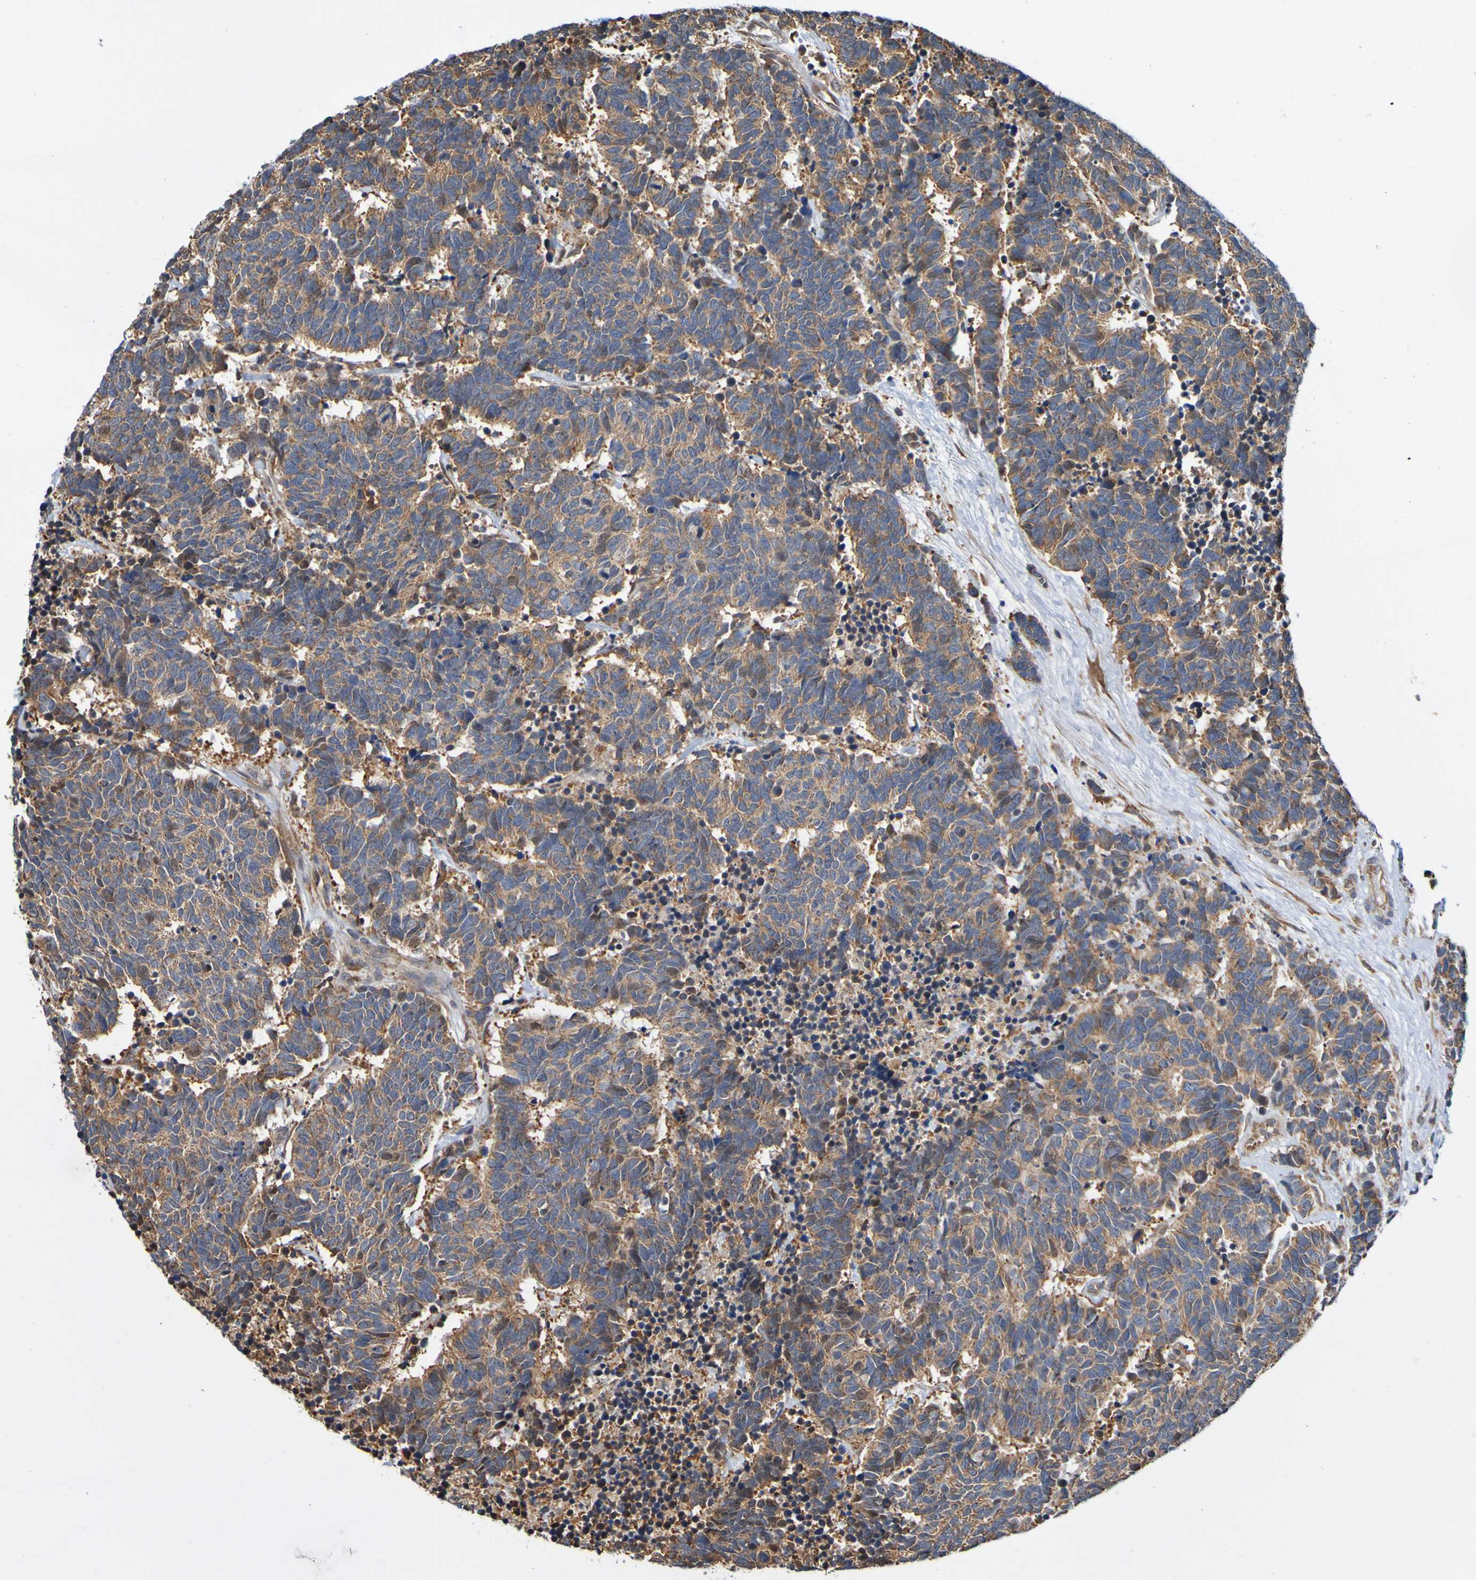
{"staining": {"intensity": "moderate", "quantity": ">75%", "location": "cytoplasmic/membranous"}, "tissue": "carcinoid", "cell_type": "Tumor cells", "image_type": "cancer", "snomed": [{"axis": "morphology", "description": "Carcinoma, NOS"}, {"axis": "morphology", "description": "Carcinoid, malignant, NOS"}, {"axis": "topography", "description": "Urinary bladder"}], "caption": "Immunohistochemical staining of malignant carcinoid demonstrates medium levels of moderate cytoplasmic/membranous positivity in approximately >75% of tumor cells. Using DAB (3,3'-diaminobenzidine) (brown) and hematoxylin (blue) stains, captured at high magnification using brightfield microscopy.", "gene": "AXIN1", "patient": {"sex": "male", "age": 57}}